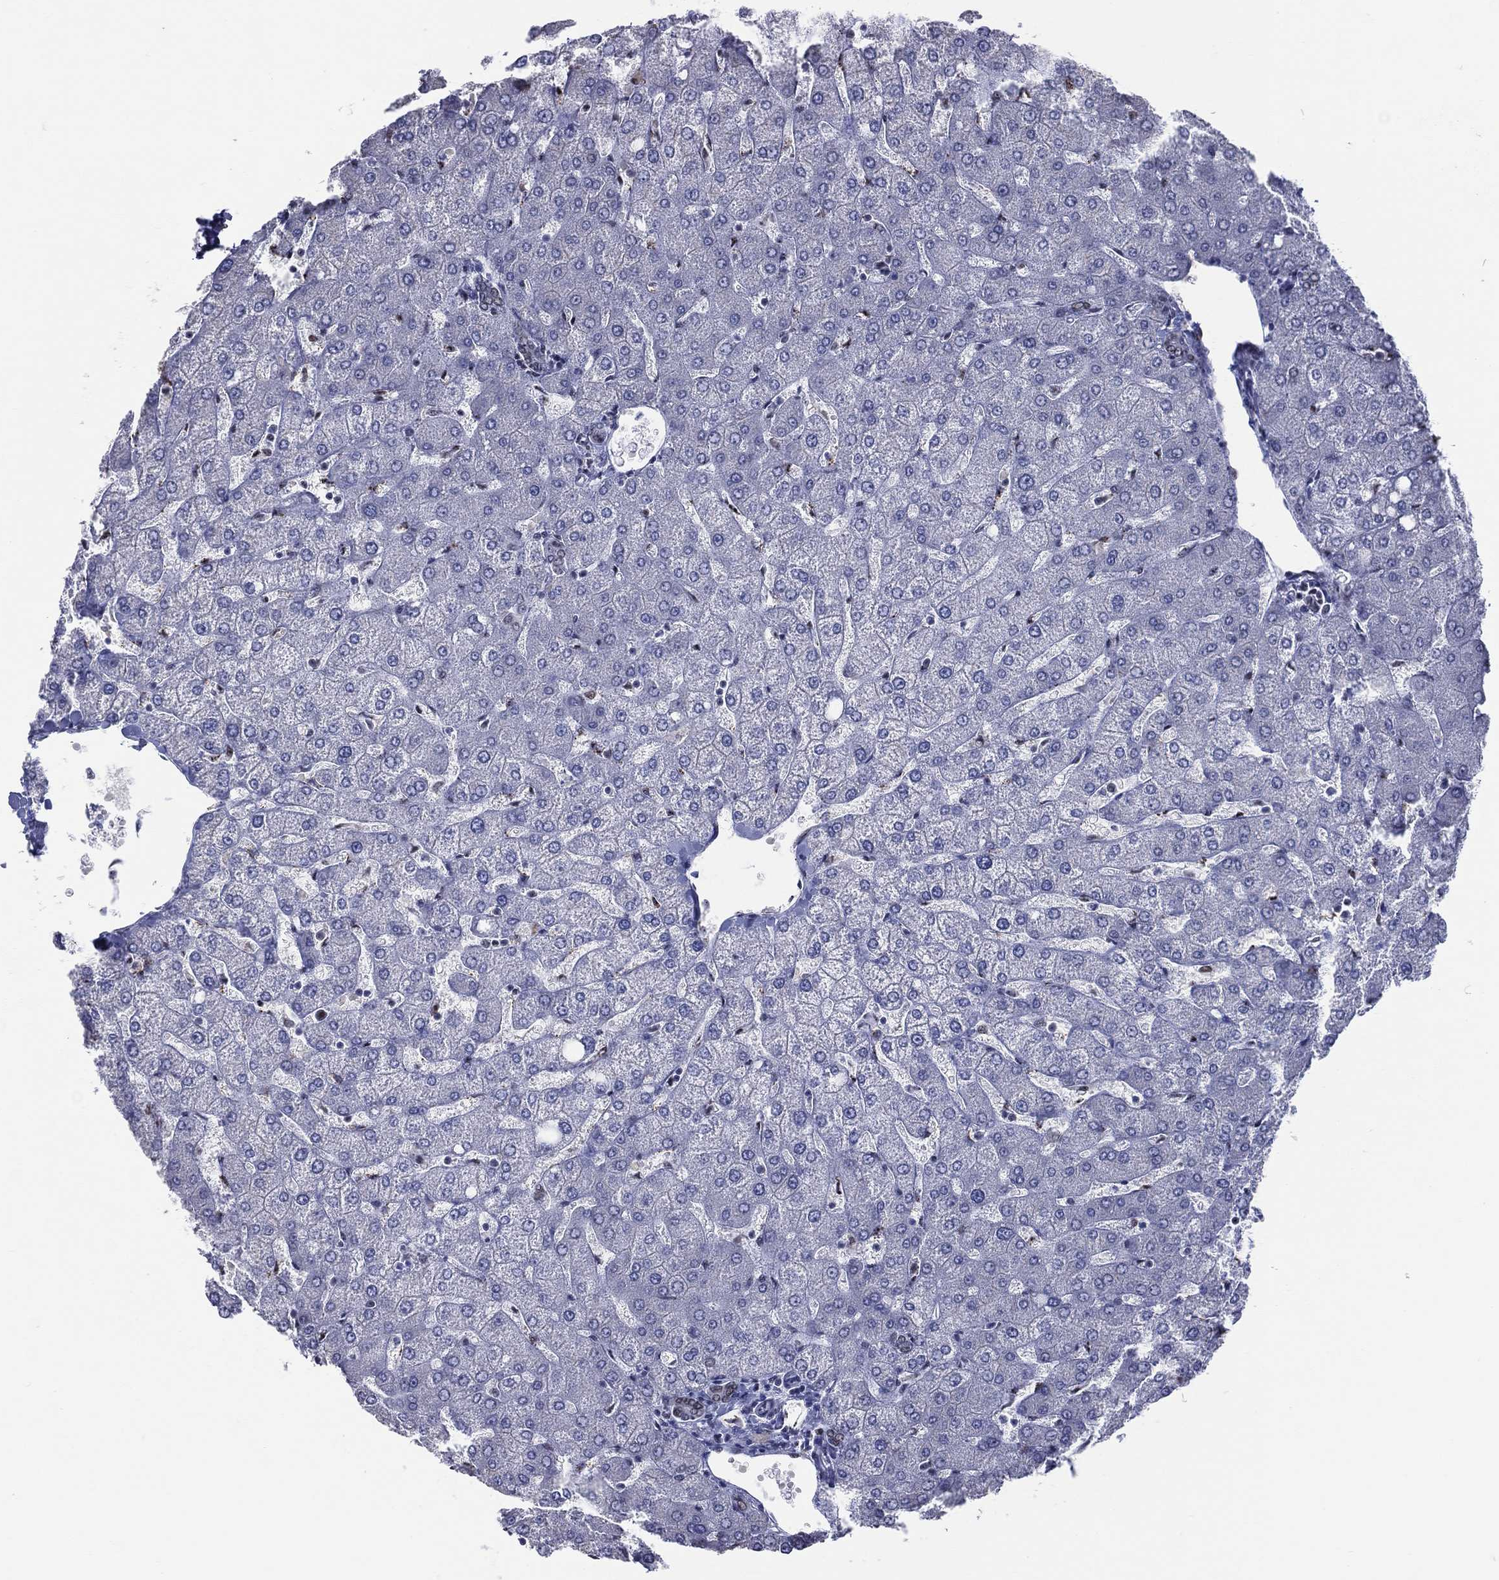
{"staining": {"intensity": "negative", "quantity": "none", "location": "none"}, "tissue": "liver", "cell_type": "Cholangiocytes", "image_type": "normal", "snomed": [{"axis": "morphology", "description": "Normal tissue, NOS"}, {"axis": "topography", "description": "Liver"}], "caption": "This is a micrograph of IHC staining of unremarkable liver, which shows no positivity in cholangiocytes. (DAB IHC visualized using brightfield microscopy, high magnification).", "gene": "ZNF7", "patient": {"sex": "female", "age": 54}}